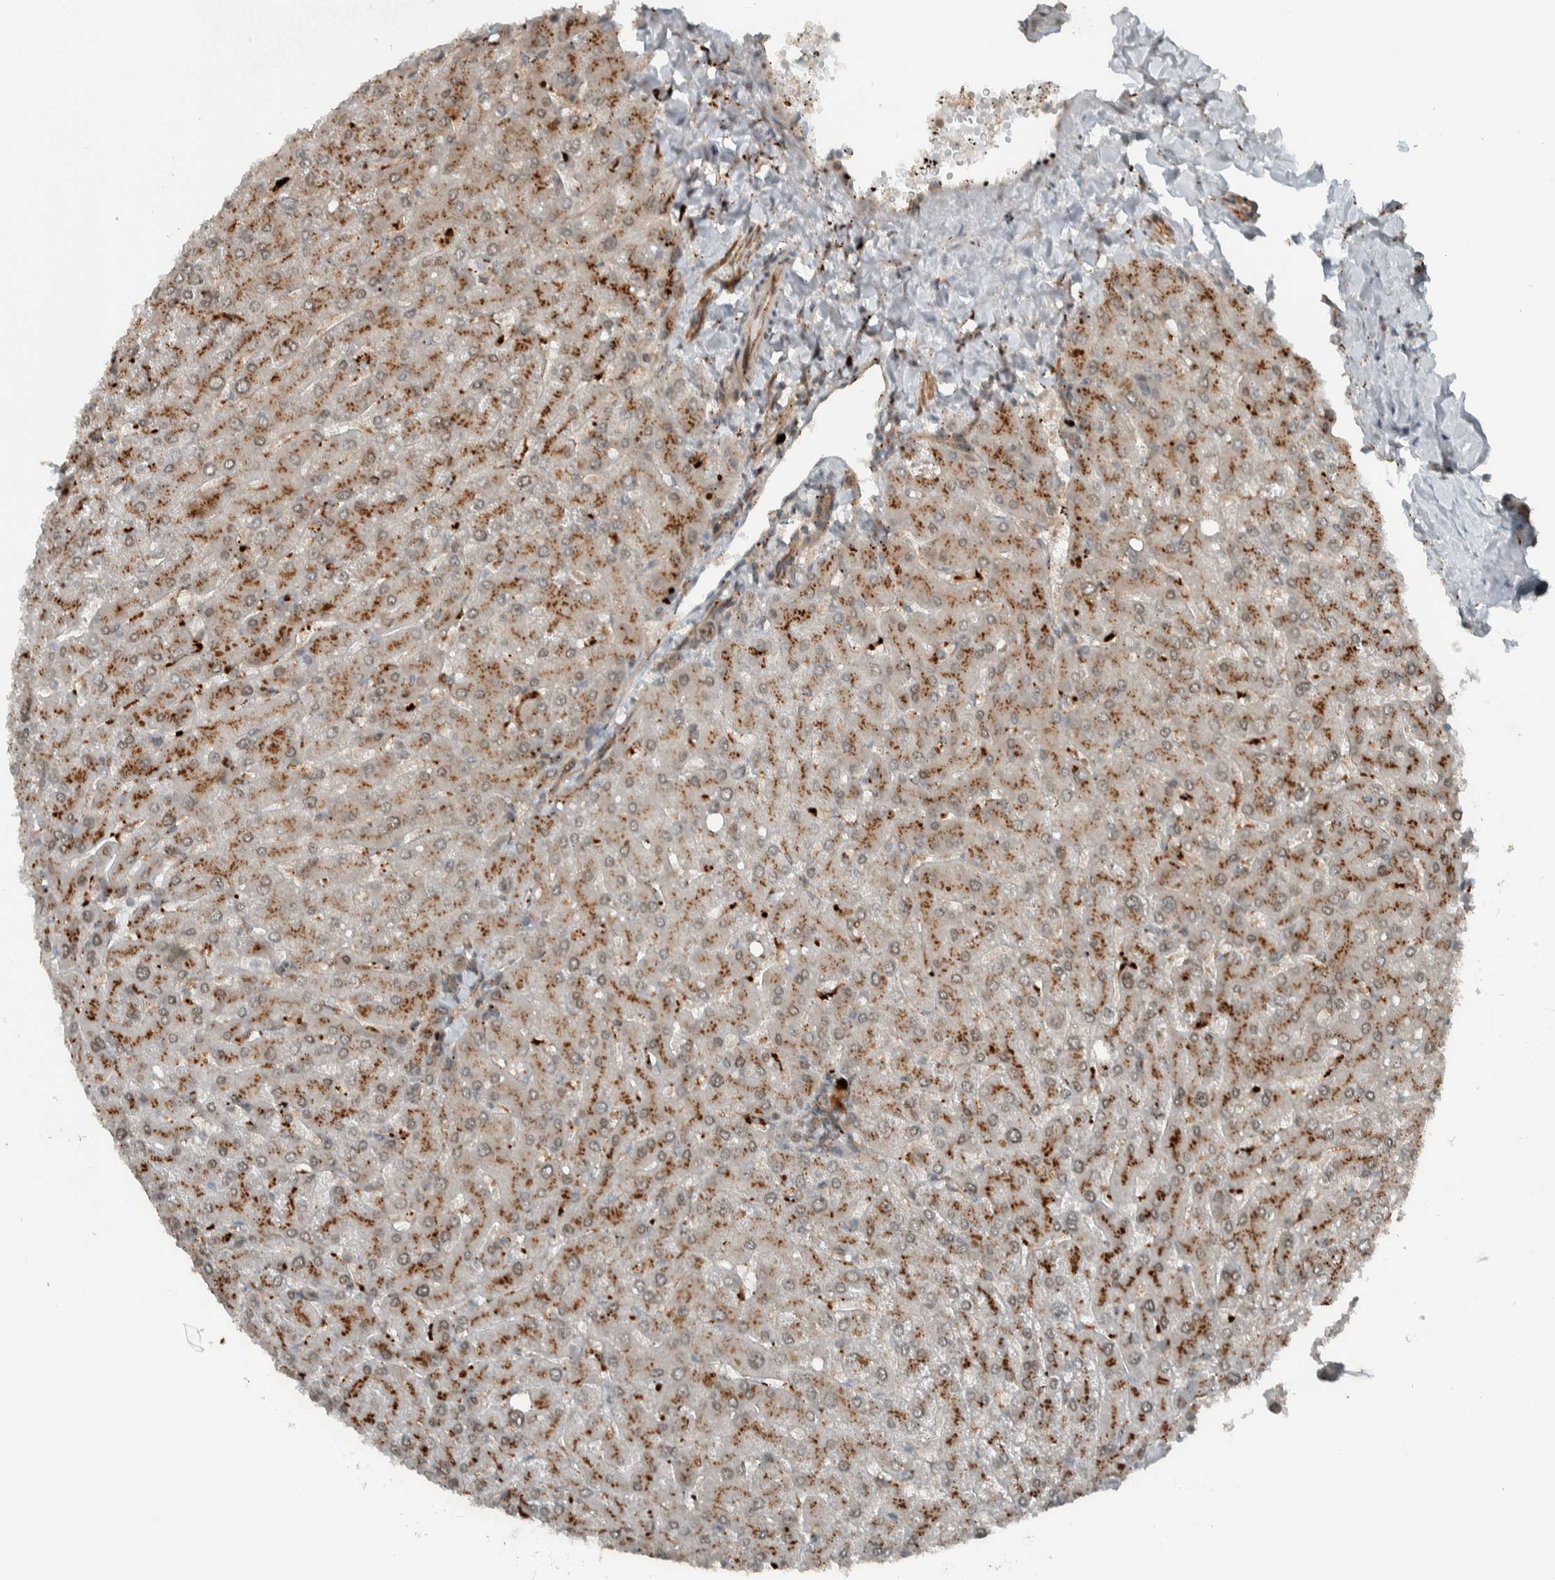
{"staining": {"intensity": "moderate", "quantity": ">75%", "location": "cytoplasmic/membranous"}, "tissue": "liver", "cell_type": "Cholangiocytes", "image_type": "normal", "snomed": [{"axis": "morphology", "description": "Normal tissue, NOS"}, {"axis": "topography", "description": "Liver"}], "caption": "Liver stained with a protein marker demonstrates moderate staining in cholangiocytes.", "gene": "GIGYF1", "patient": {"sex": "male", "age": 55}}